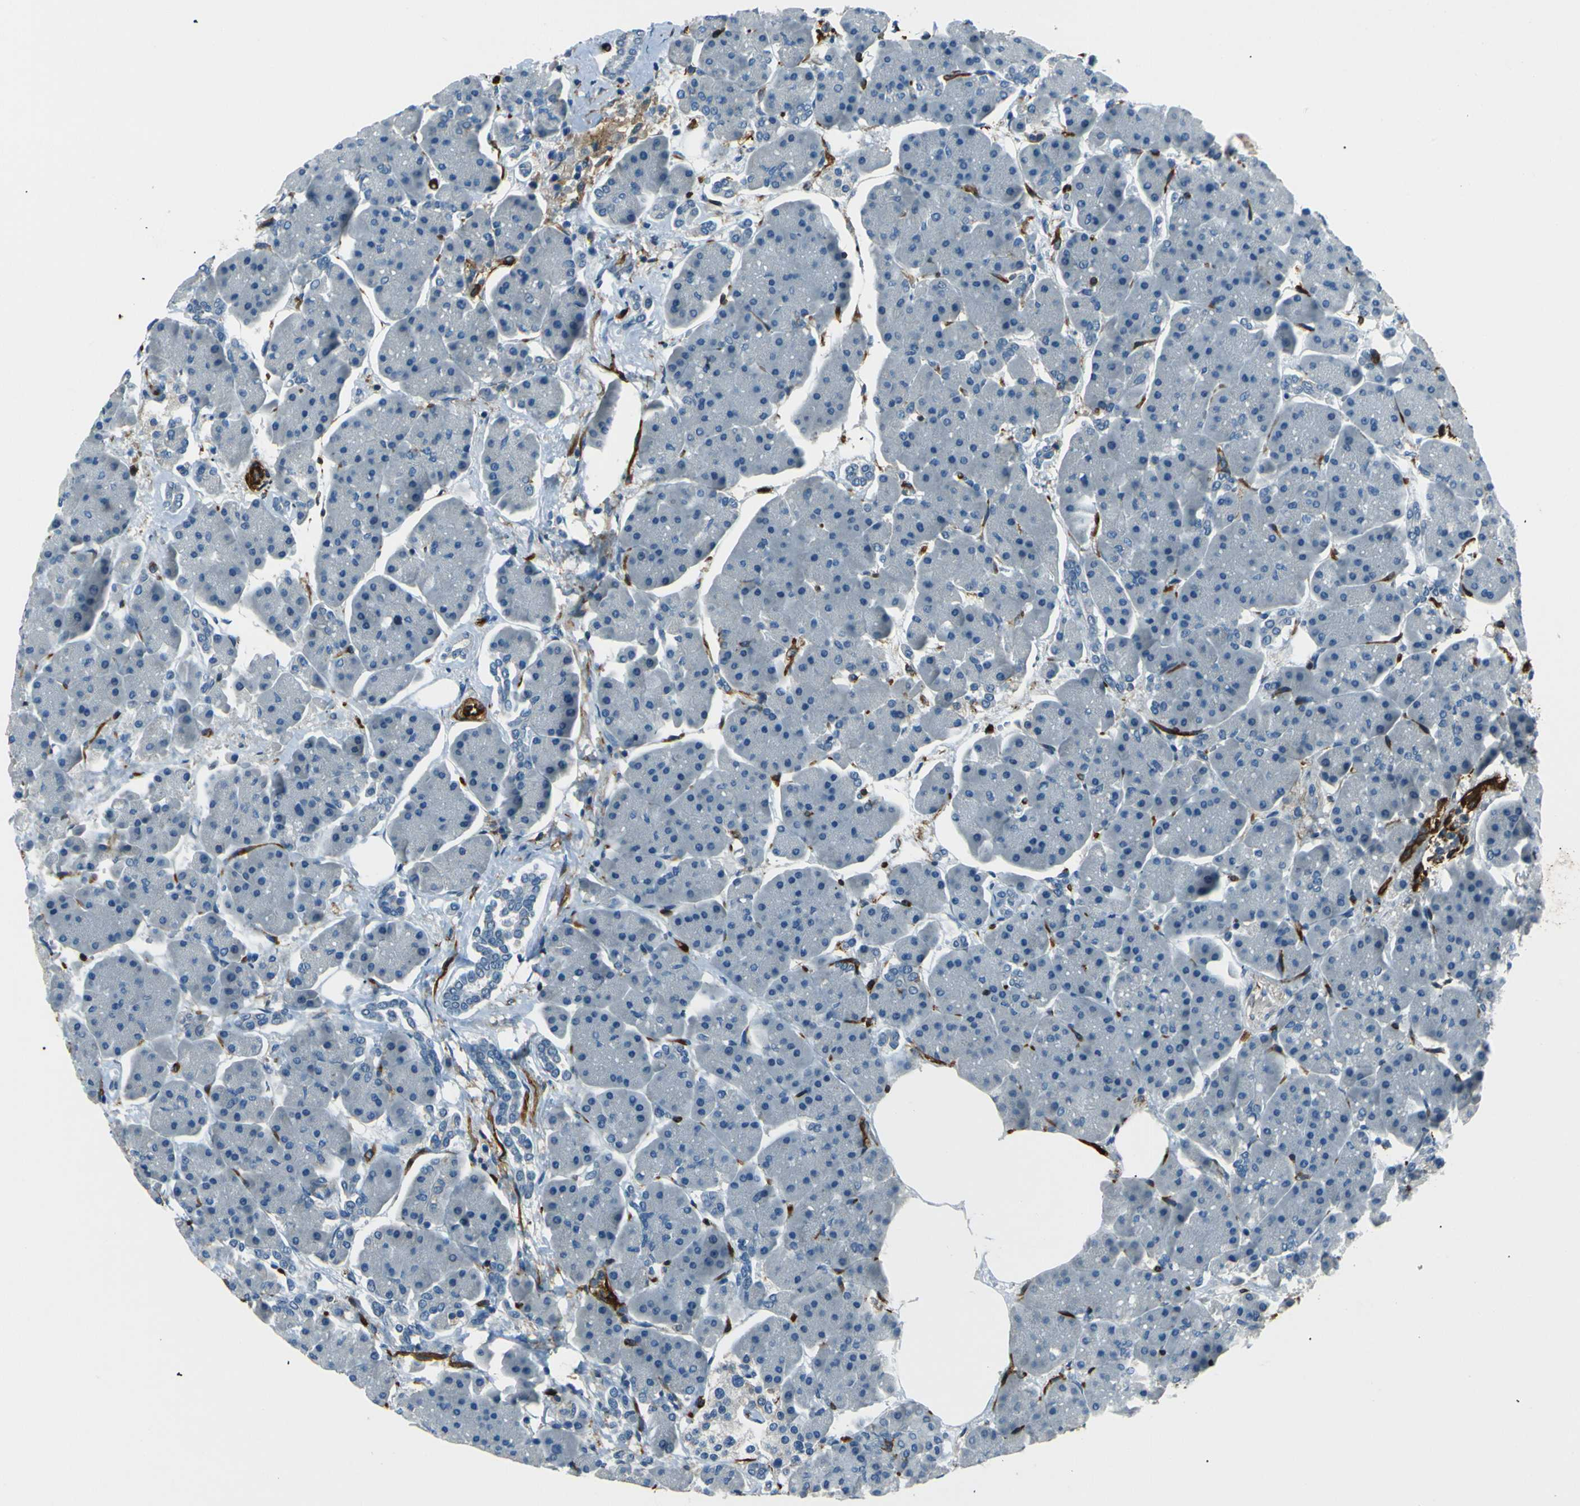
{"staining": {"intensity": "negative", "quantity": "none", "location": "none"}, "tissue": "pancreas", "cell_type": "Exocrine glandular cells", "image_type": "normal", "snomed": [{"axis": "morphology", "description": "Normal tissue, NOS"}, {"axis": "topography", "description": "Pancreas"}], "caption": "Protein analysis of unremarkable pancreas exhibits no significant expression in exocrine glandular cells. The staining was performed using DAB to visualize the protein expression in brown, while the nuclei were stained in blue with hematoxylin (Magnification: 20x).", "gene": "ENTPD1", "patient": {"sex": "female", "age": 70}}